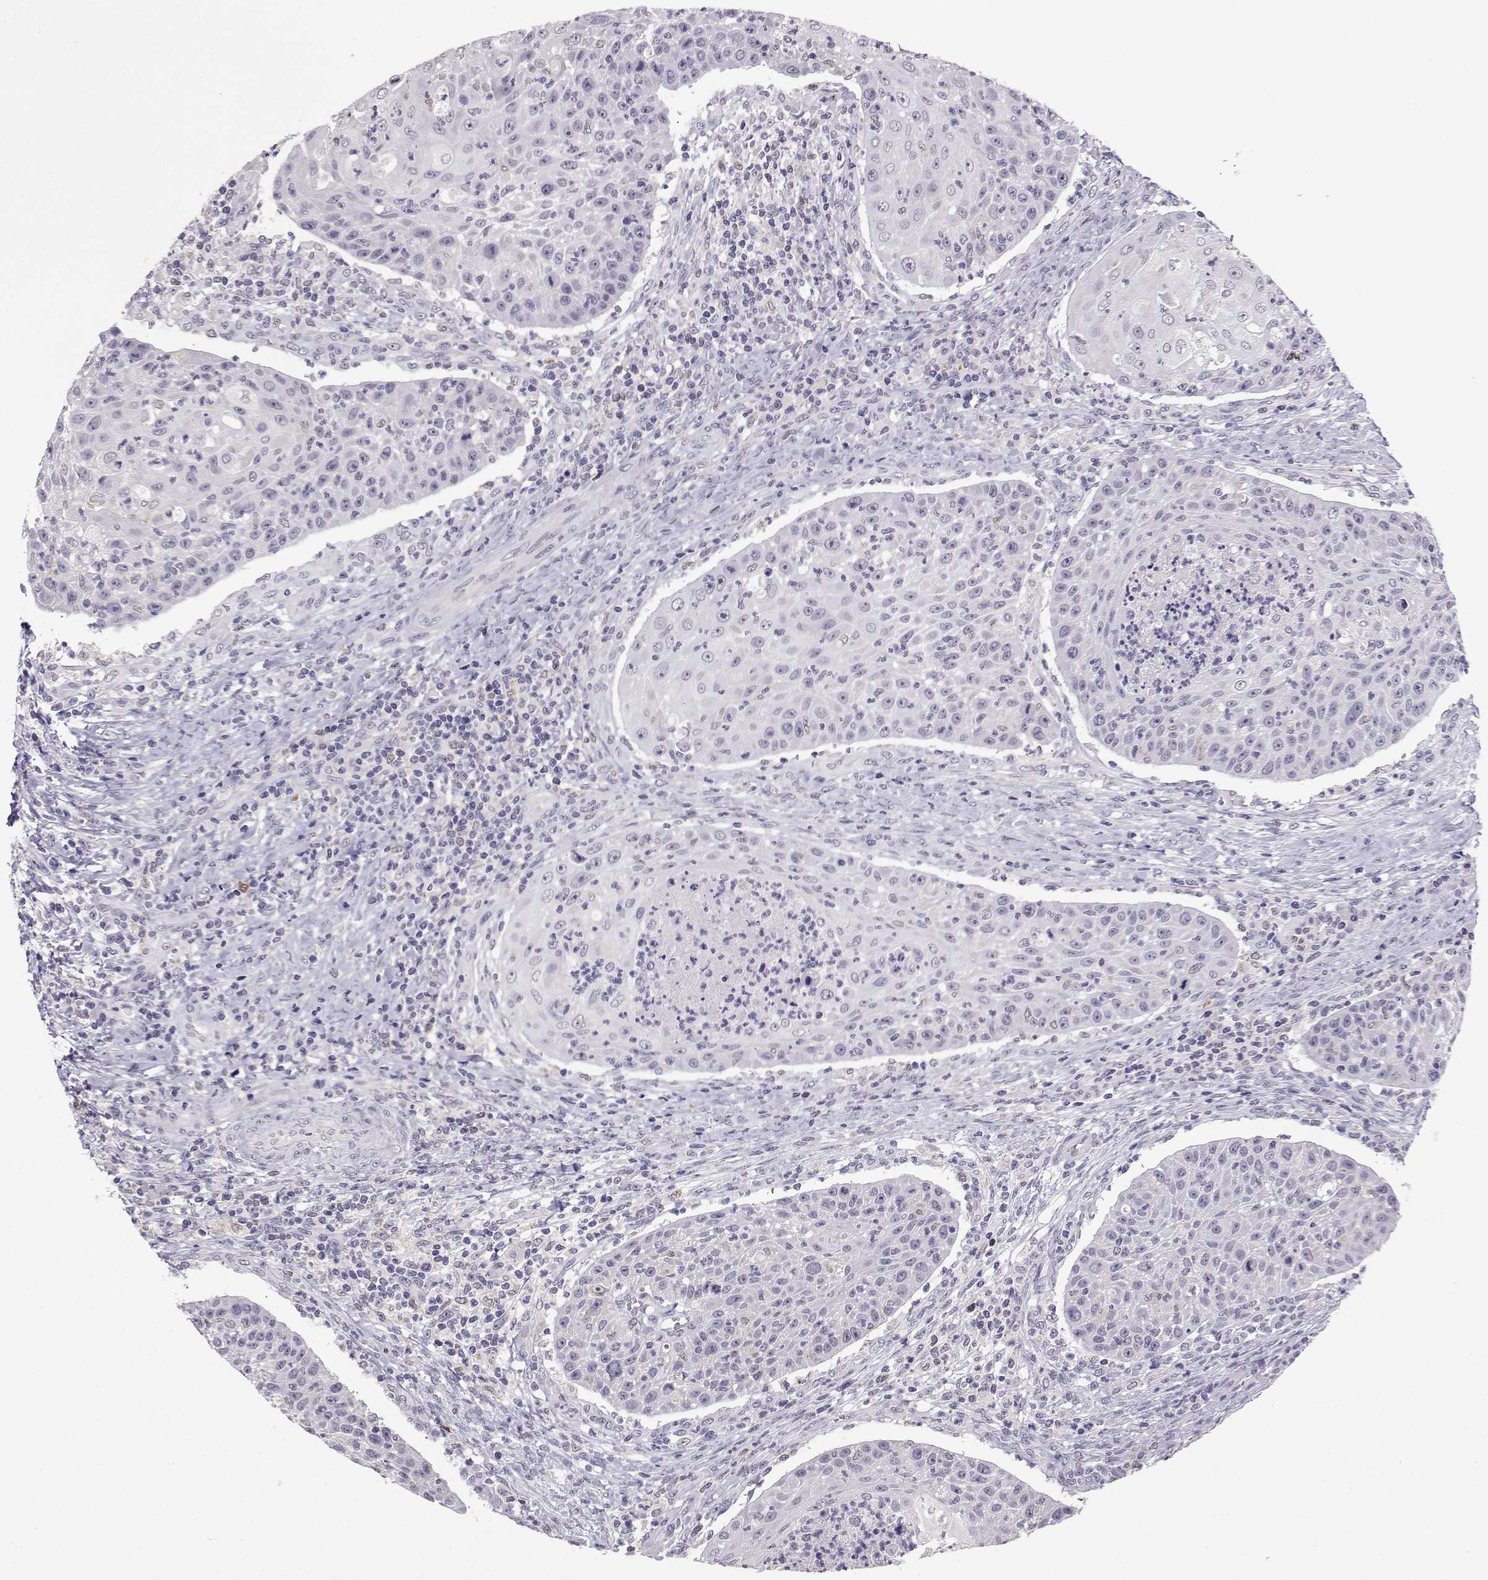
{"staining": {"intensity": "negative", "quantity": "none", "location": "none"}, "tissue": "head and neck cancer", "cell_type": "Tumor cells", "image_type": "cancer", "snomed": [{"axis": "morphology", "description": "Squamous cell carcinoma, NOS"}, {"axis": "topography", "description": "Head-Neck"}], "caption": "Tumor cells show no significant protein staining in head and neck cancer.", "gene": "TBR1", "patient": {"sex": "male", "age": 69}}